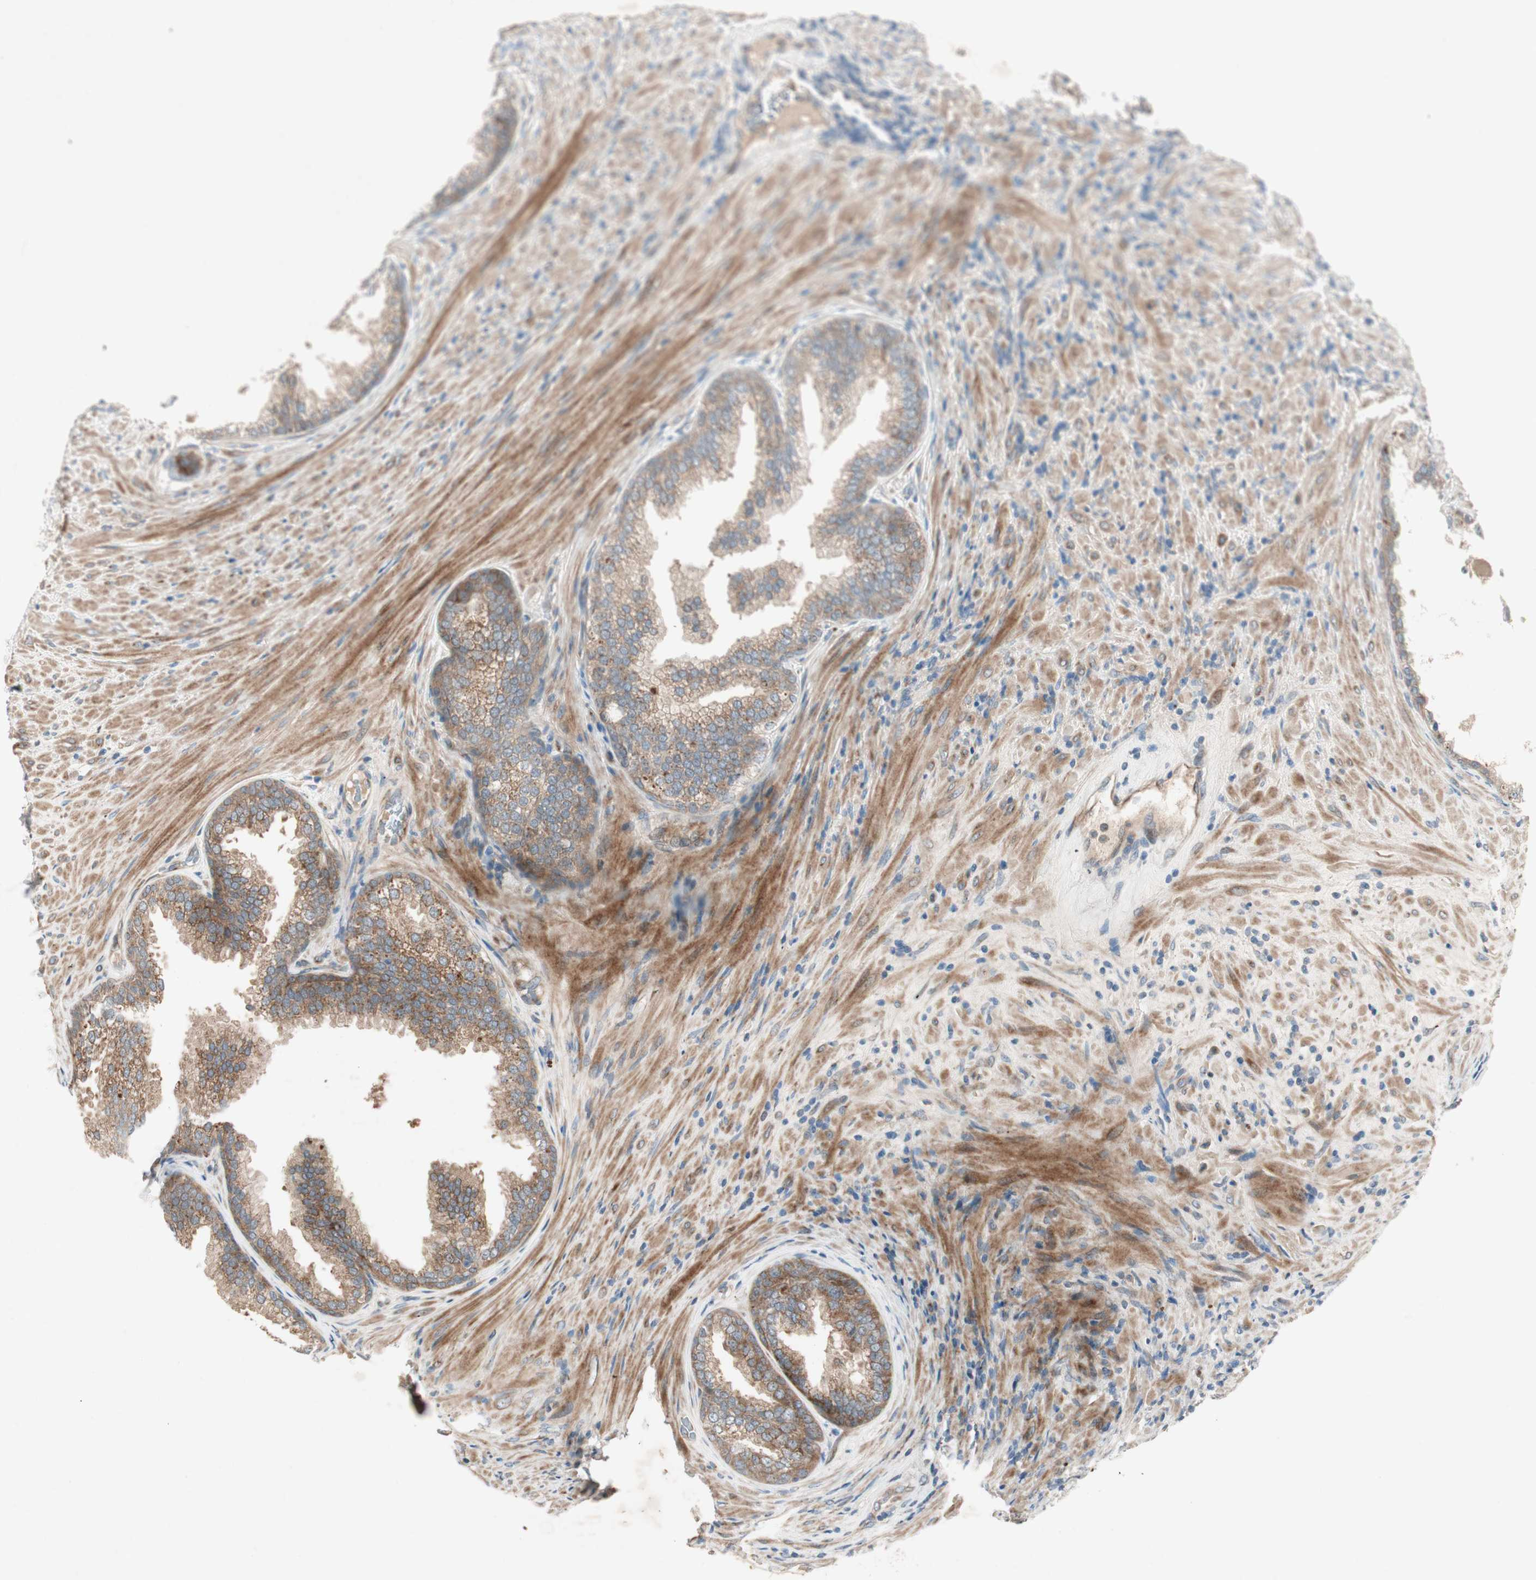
{"staining": {"intensity": "moderate", "quantity": ">75%", "location": "cytoplasmic/membranous"}, "tissue": "prostate", "cell_type": "Glandular cells", "image_type": "normal", "snomed": [{"axis": "morphology", "description": "Normal tissue, NOS"}, {"axis": "topography", "description": "Prostate"}], "caption": "A brown stain shows moderate cytoplasmic/membranous staining of a protein in glandular cells of normal prostate.", "gene": "APOO", "patient": {"sex": "male", "age": 76}}